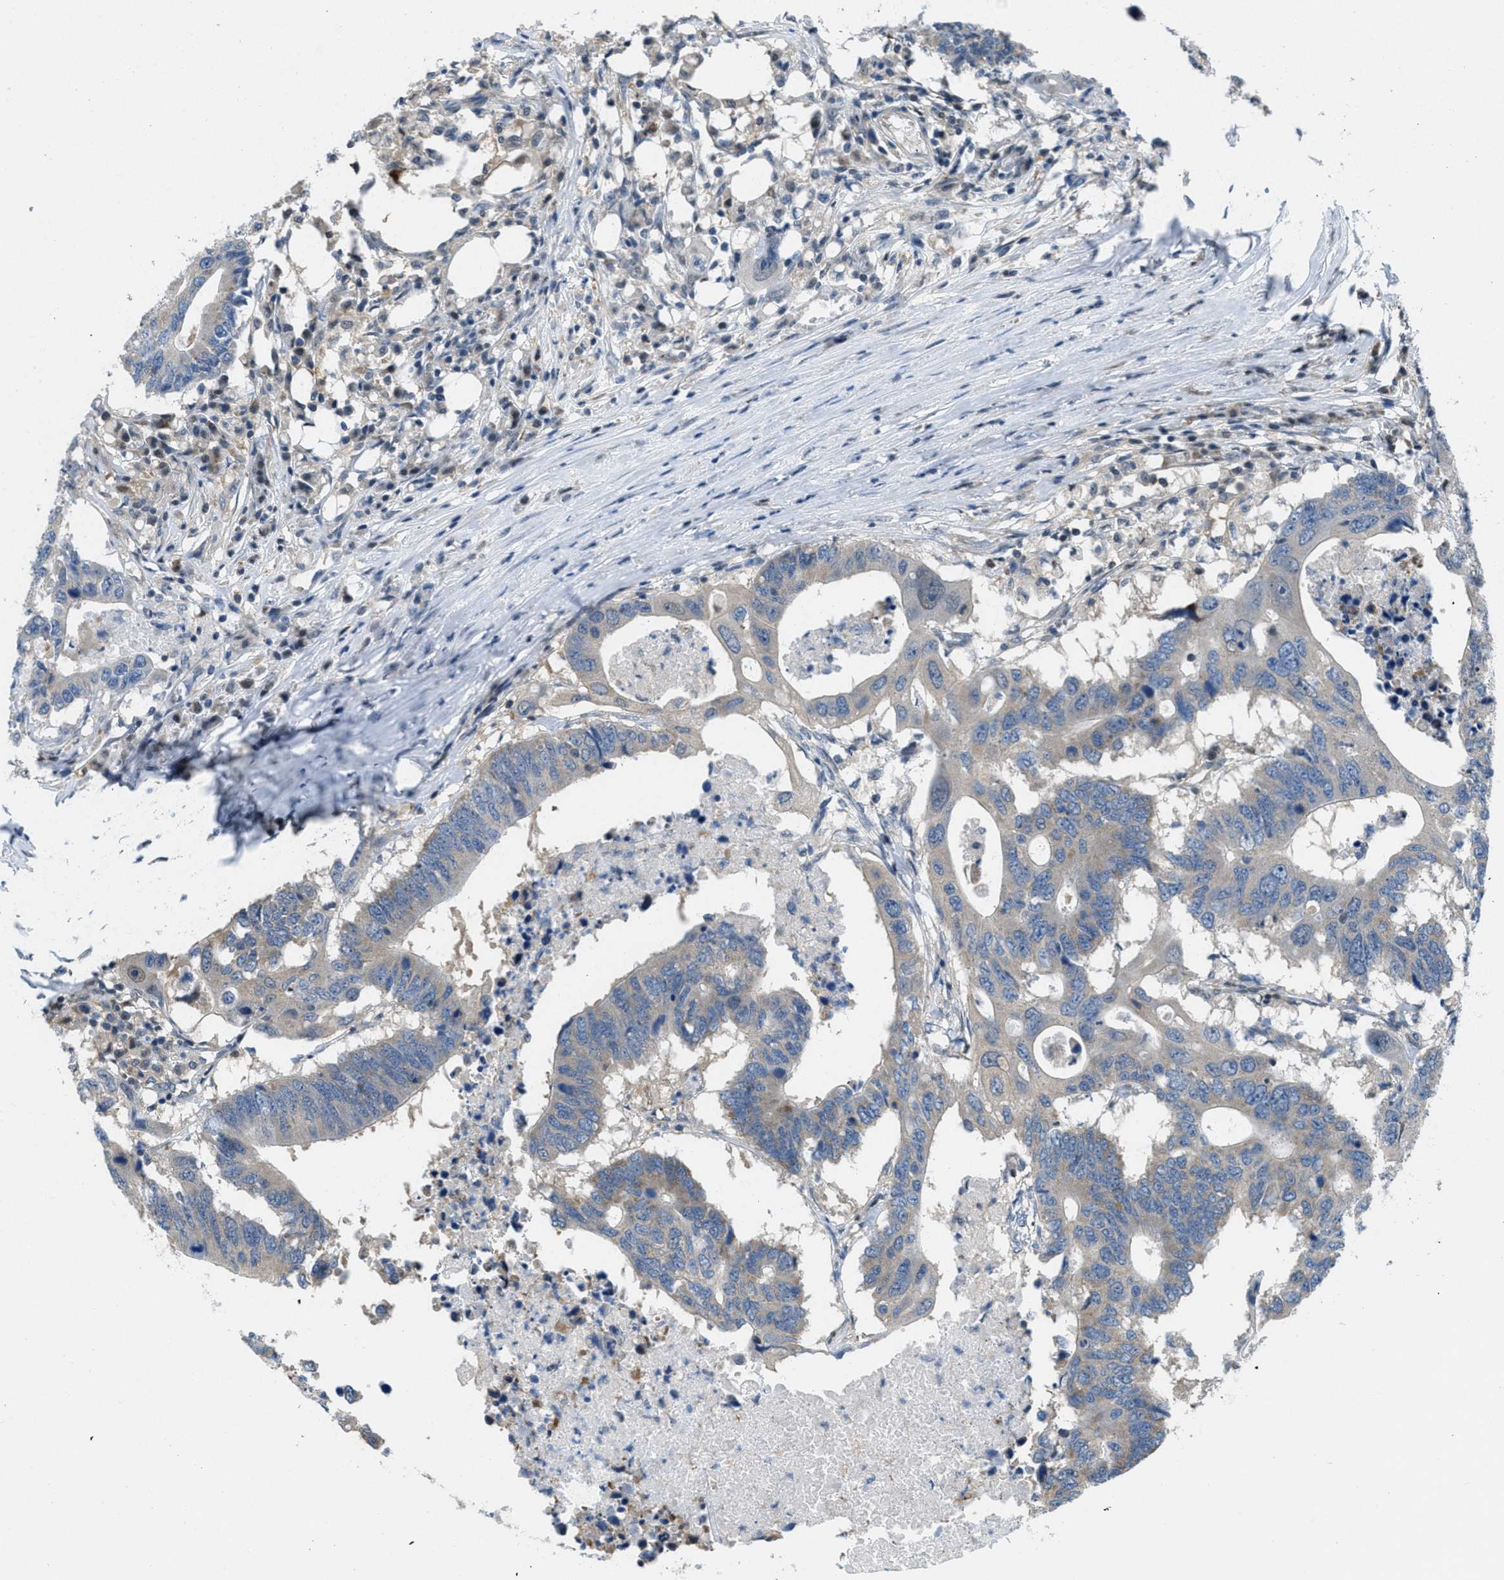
{"staining": {"intensity": "moderate", "quantity": "<25%", "location": "cytoplasmic/membranous"}, "tissue": "colorectal cancer", "cell_type": "Tumor cells", "image_type": "cancer", "snomed": [{"axis": "morphology", "description": "Adenocarcinoma, NOS"}, {"axis": "topography", "description": "Colon"}], "caption": "Human colorectal adenocarcinoma stained with a brown dye exhibits moderate cytoplasmic/membranous positive positivity in about <25% of tumor cells.", "gene": "PIP5K1C", "patient": {"sex": "male", "age": 71}}